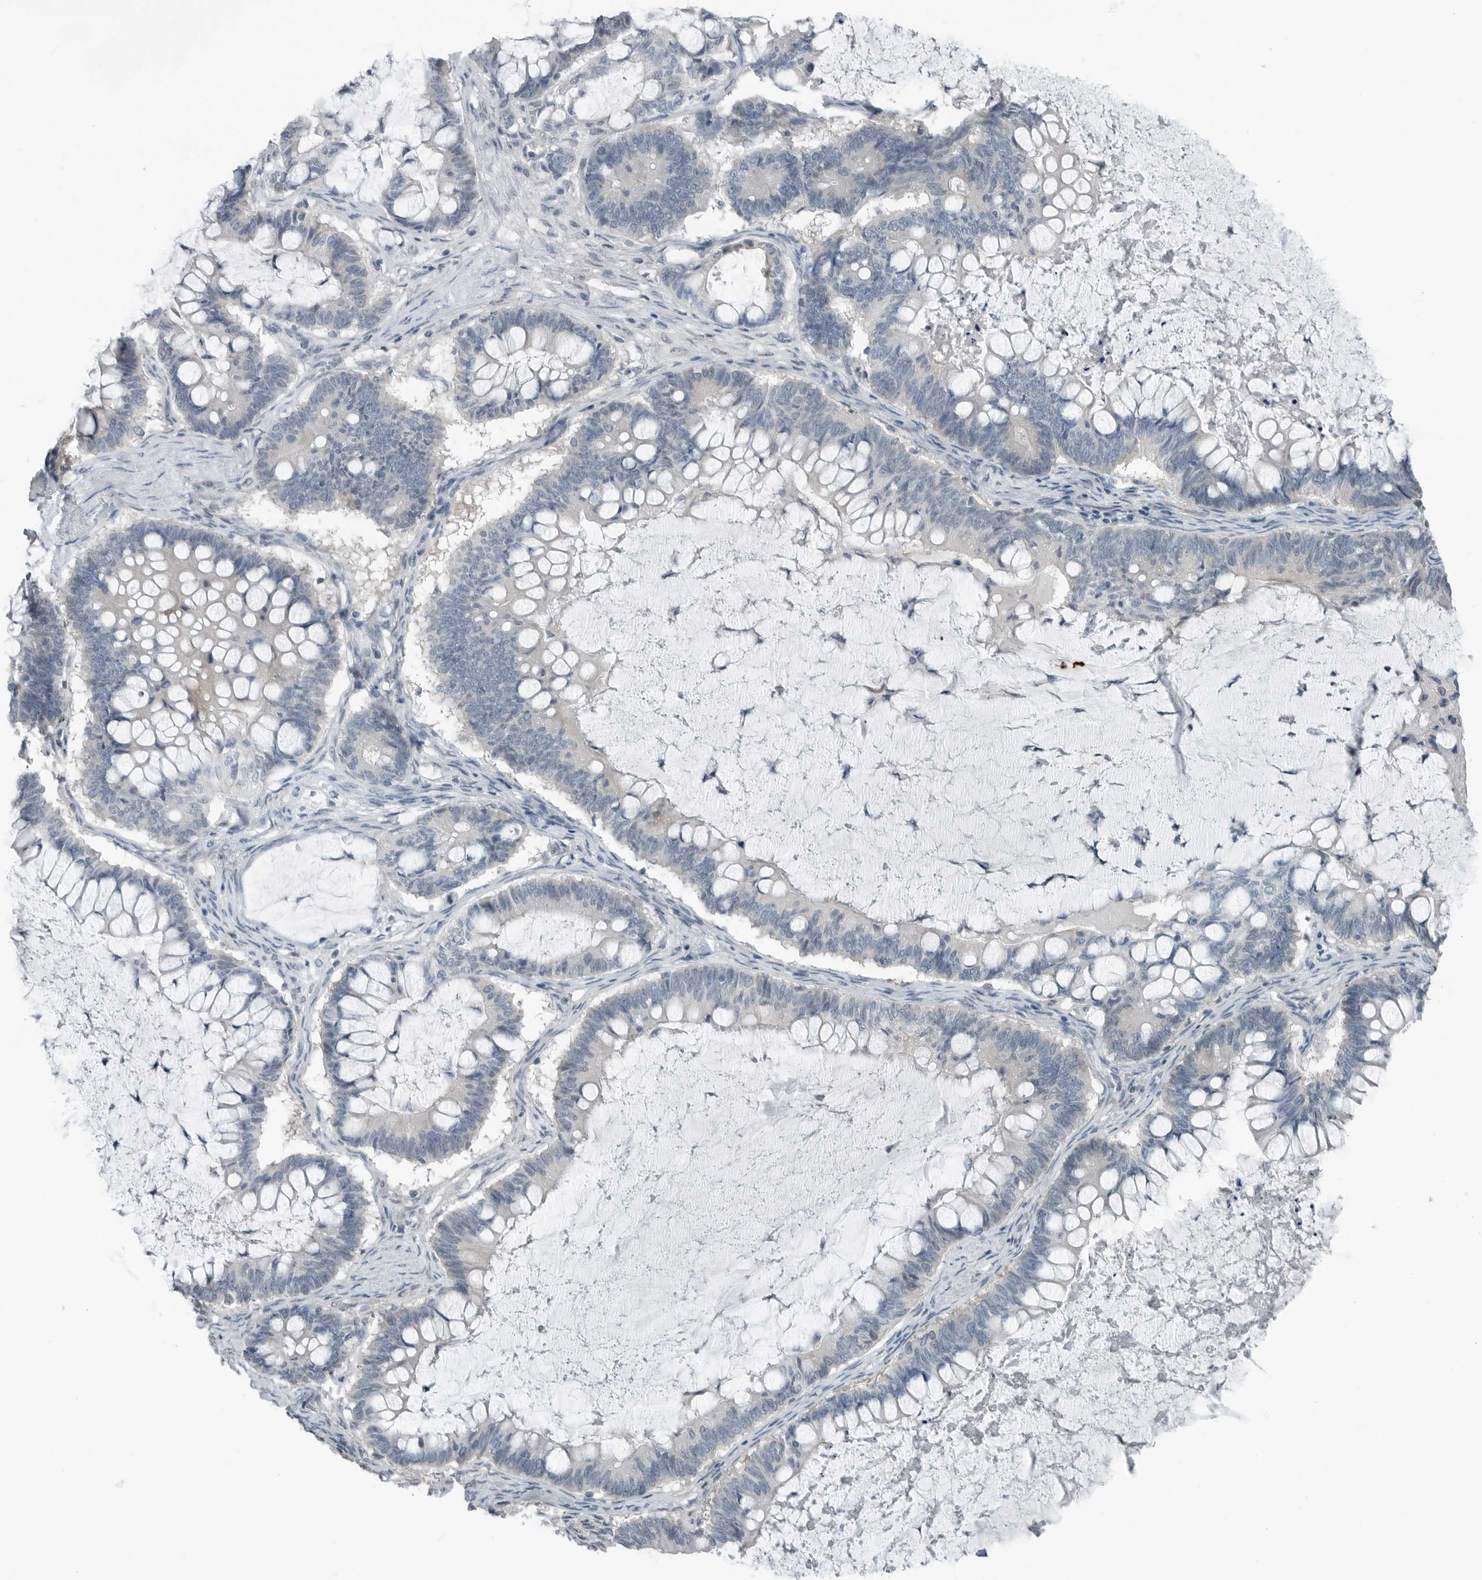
{"staining": {"intensity": "negative", "quantity": "none", "location": "none"}, "tissue": "ovarian cancer", "cell_type": "Tumor cells", "image_type": "cancer", "snomed": [{"axis": "morphology", "description": "Cystadenocarcinoma, mucinous, NOS"}, {"axis": "topography", "description": "Ovary"}], "caption": "Protein analysis of ovarian cancer displays no significant staining in tumor cells.", "gene": "KYAT1", "patient": {"sex": "female", "age": 61}}